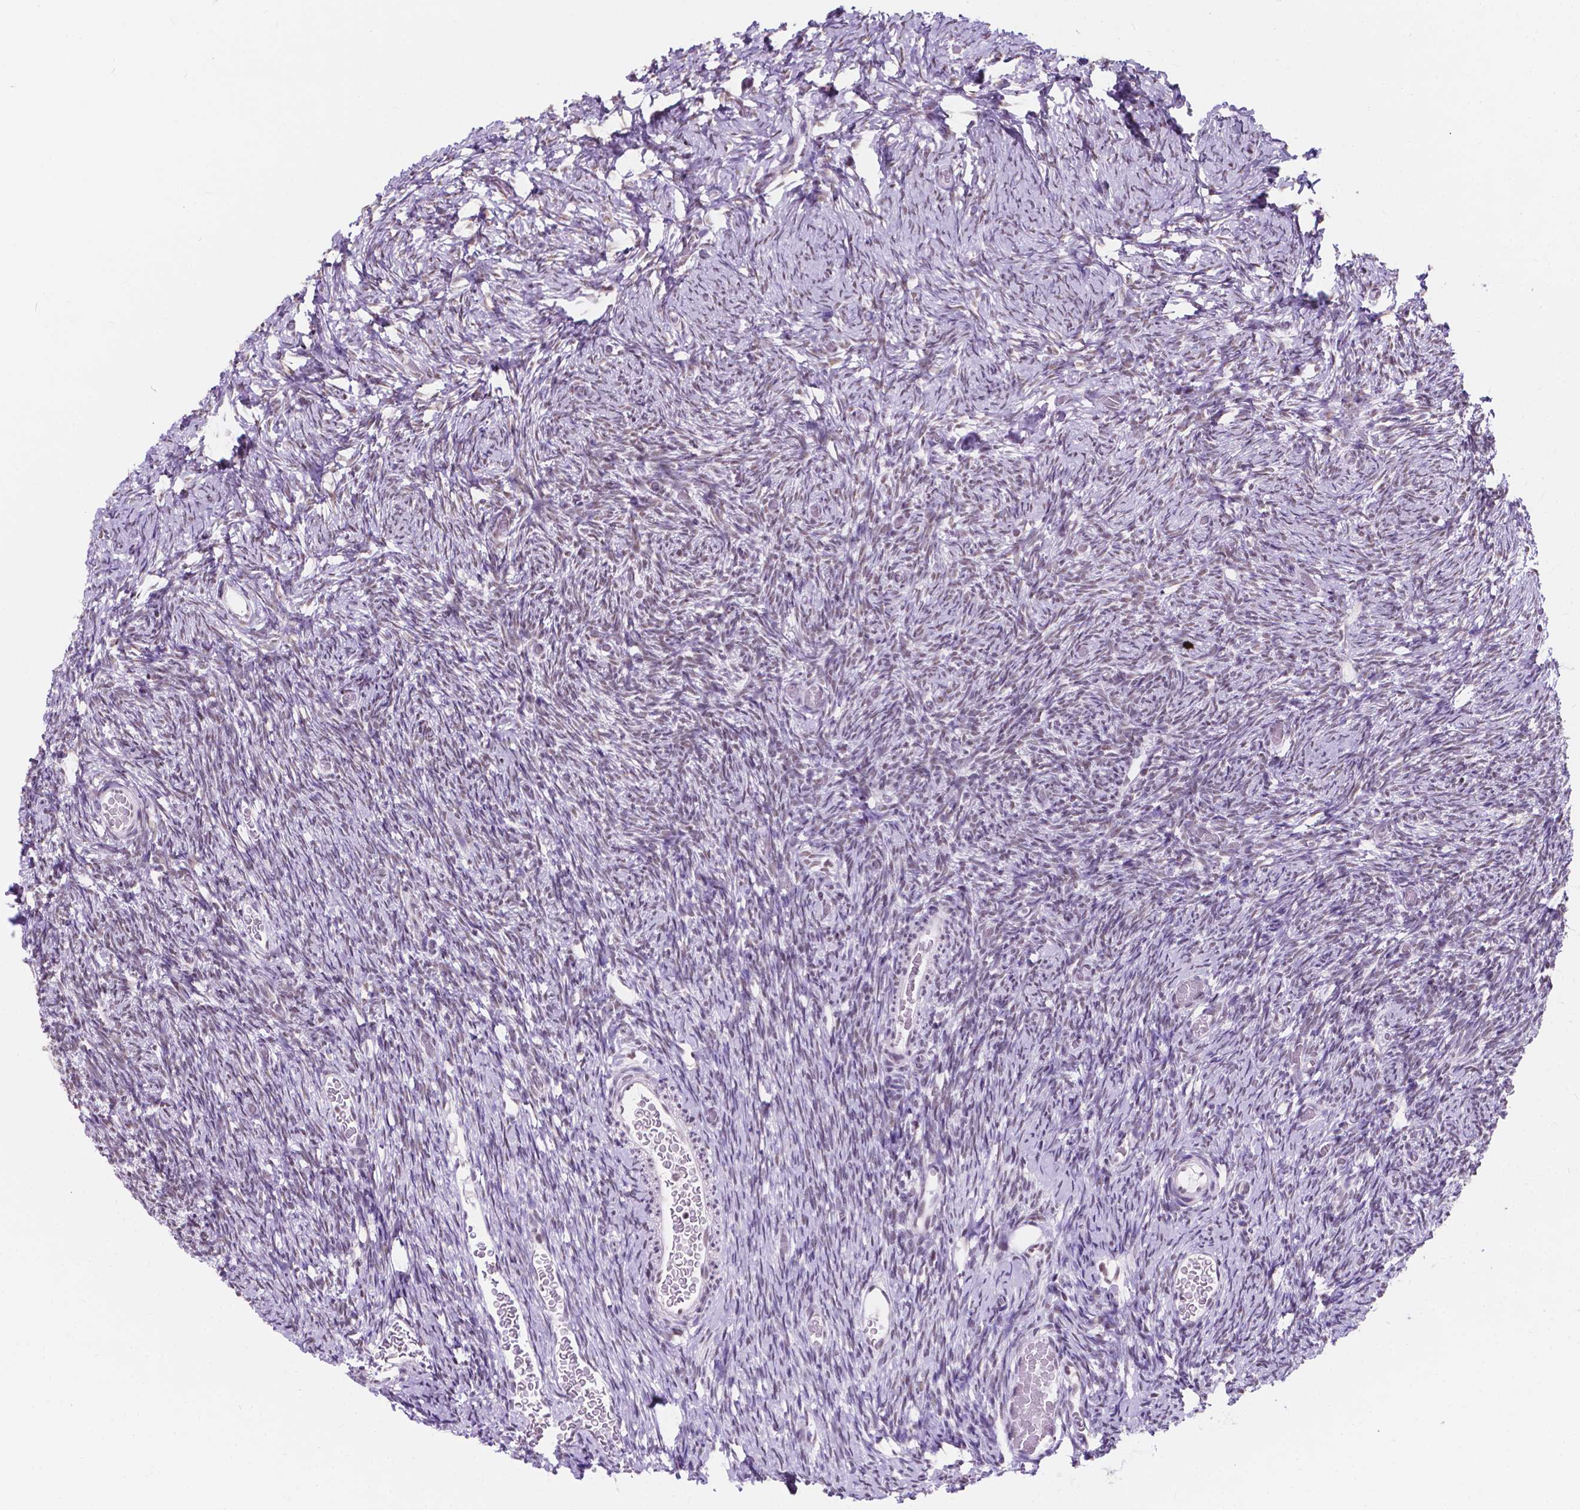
{"staining": {"intensity": "moderate", "quantity": "25%-75%", "location": "cytoplasmic/membranous,nuclear"}, "tissue": "ovary", "cell_type": "Follicle cells", "image_type": "normal", "snomed": [{"axis": "morphology", "description": "Normal tissue, NOS"}, {"axis": "topography", "description": "Ovary"}], "caption": "Immunohistochemistry (IHC) photomicrograph of benign ovary: ovary stained using IHC reveals medium levels of moderate protein expression localized specifically in the cytoplasmic/membranous,nuclear of follicle cells, appearing as a cytoplasmic/membranous,nuclear brown color.", "gene": "BCAS2", "patient": {"sex": "female", "age": 39}}